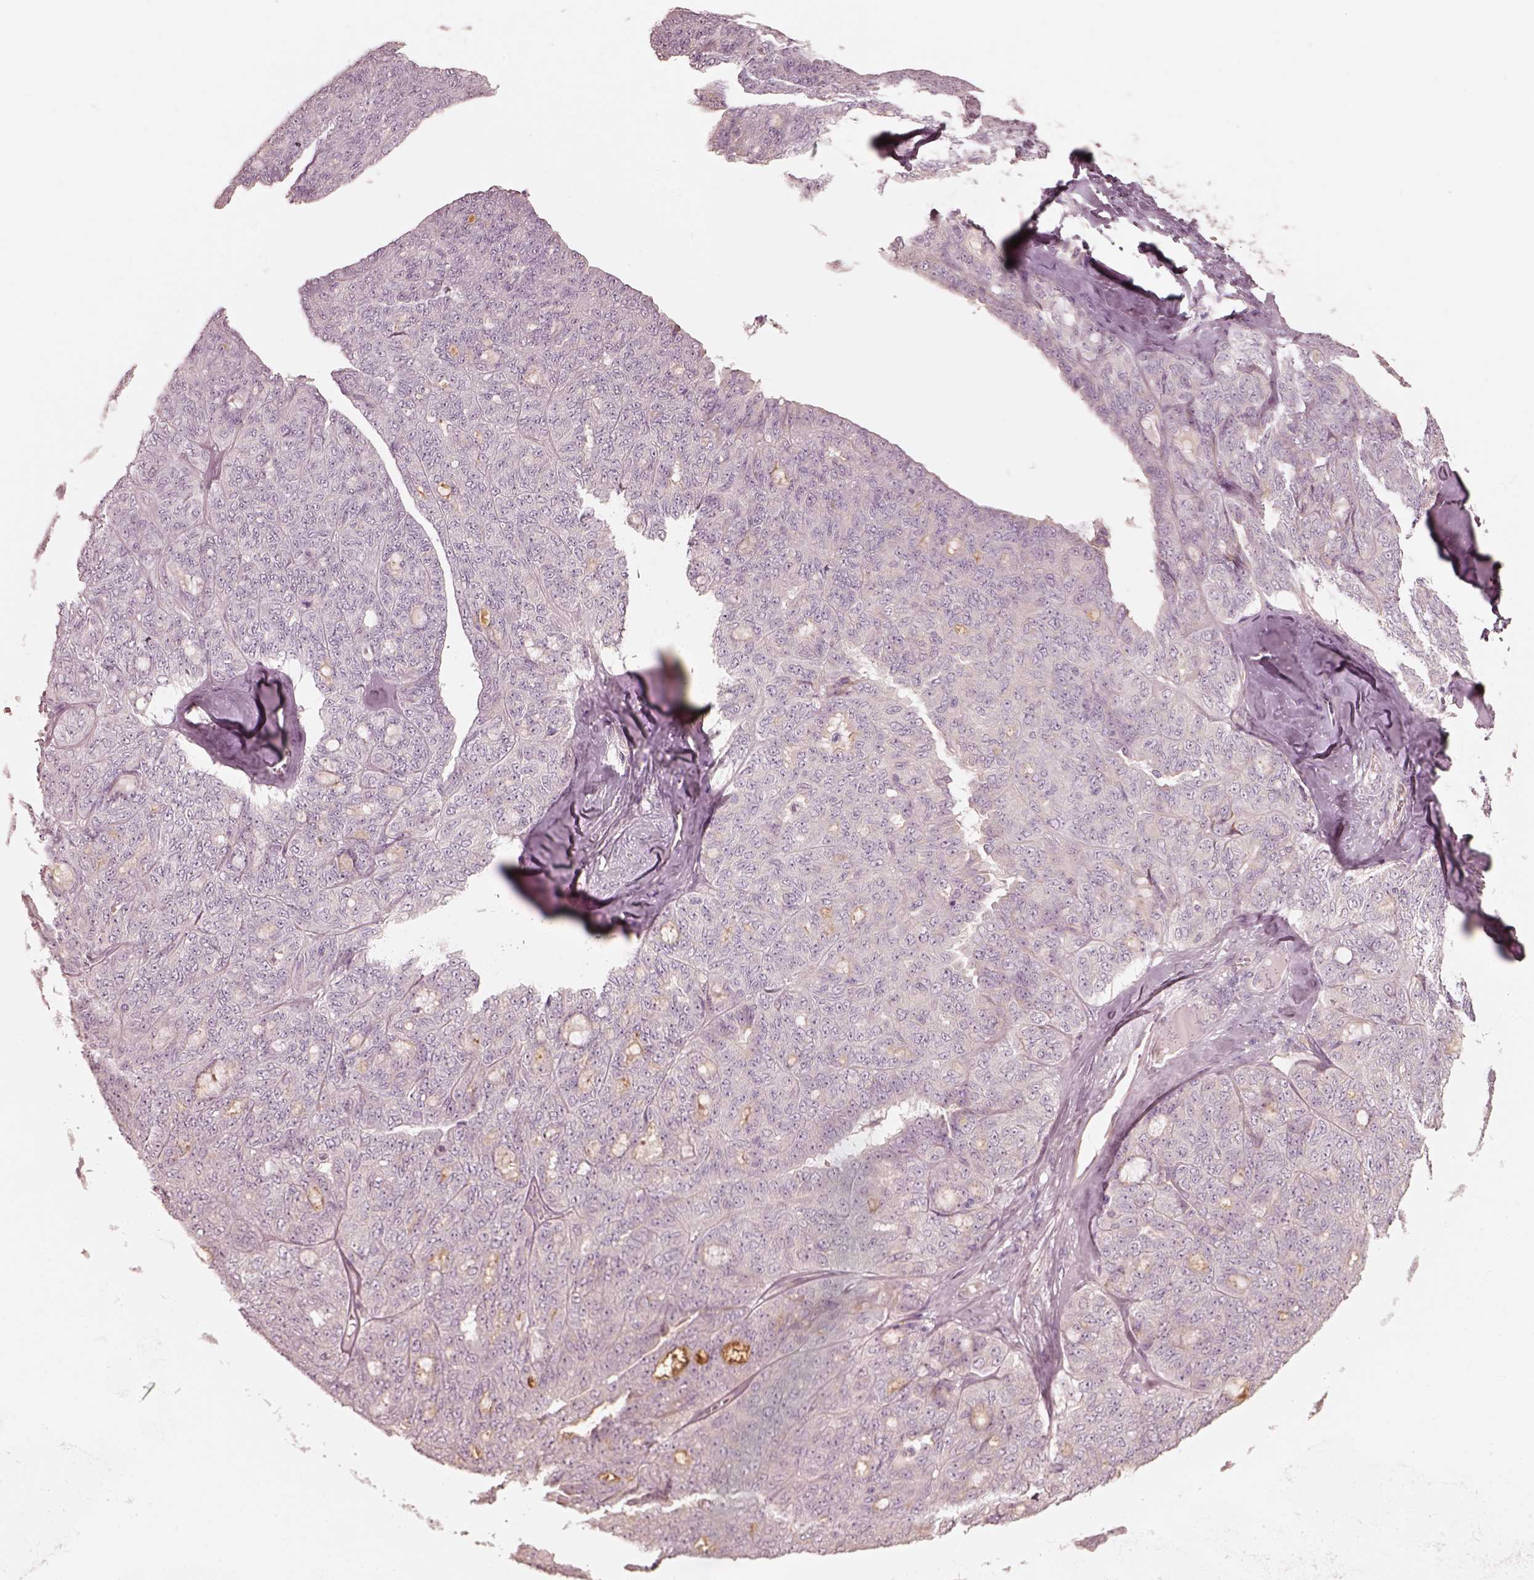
{"staining": {"intensity": "negative", "quantity": "none", "location": "none"}, "tissue": "ovarian cancer", "cell_type": "Tumor cells", "image_type": "cancer", "snomed": [{"axis": "morphology", "description": "Cystadenocarcinoma, serous, NOS"}, {"axis": "topography", "description": "Ovary"}], "caption": "IHC micrograph of neoplastic tissue: ovarian cancer stained with DAB (3,3'-diaminobenzidine) shows no significant protein staining in tumor cells.", "gene": "RAB3C", "patient": {"sex": "female", "age": 71}}